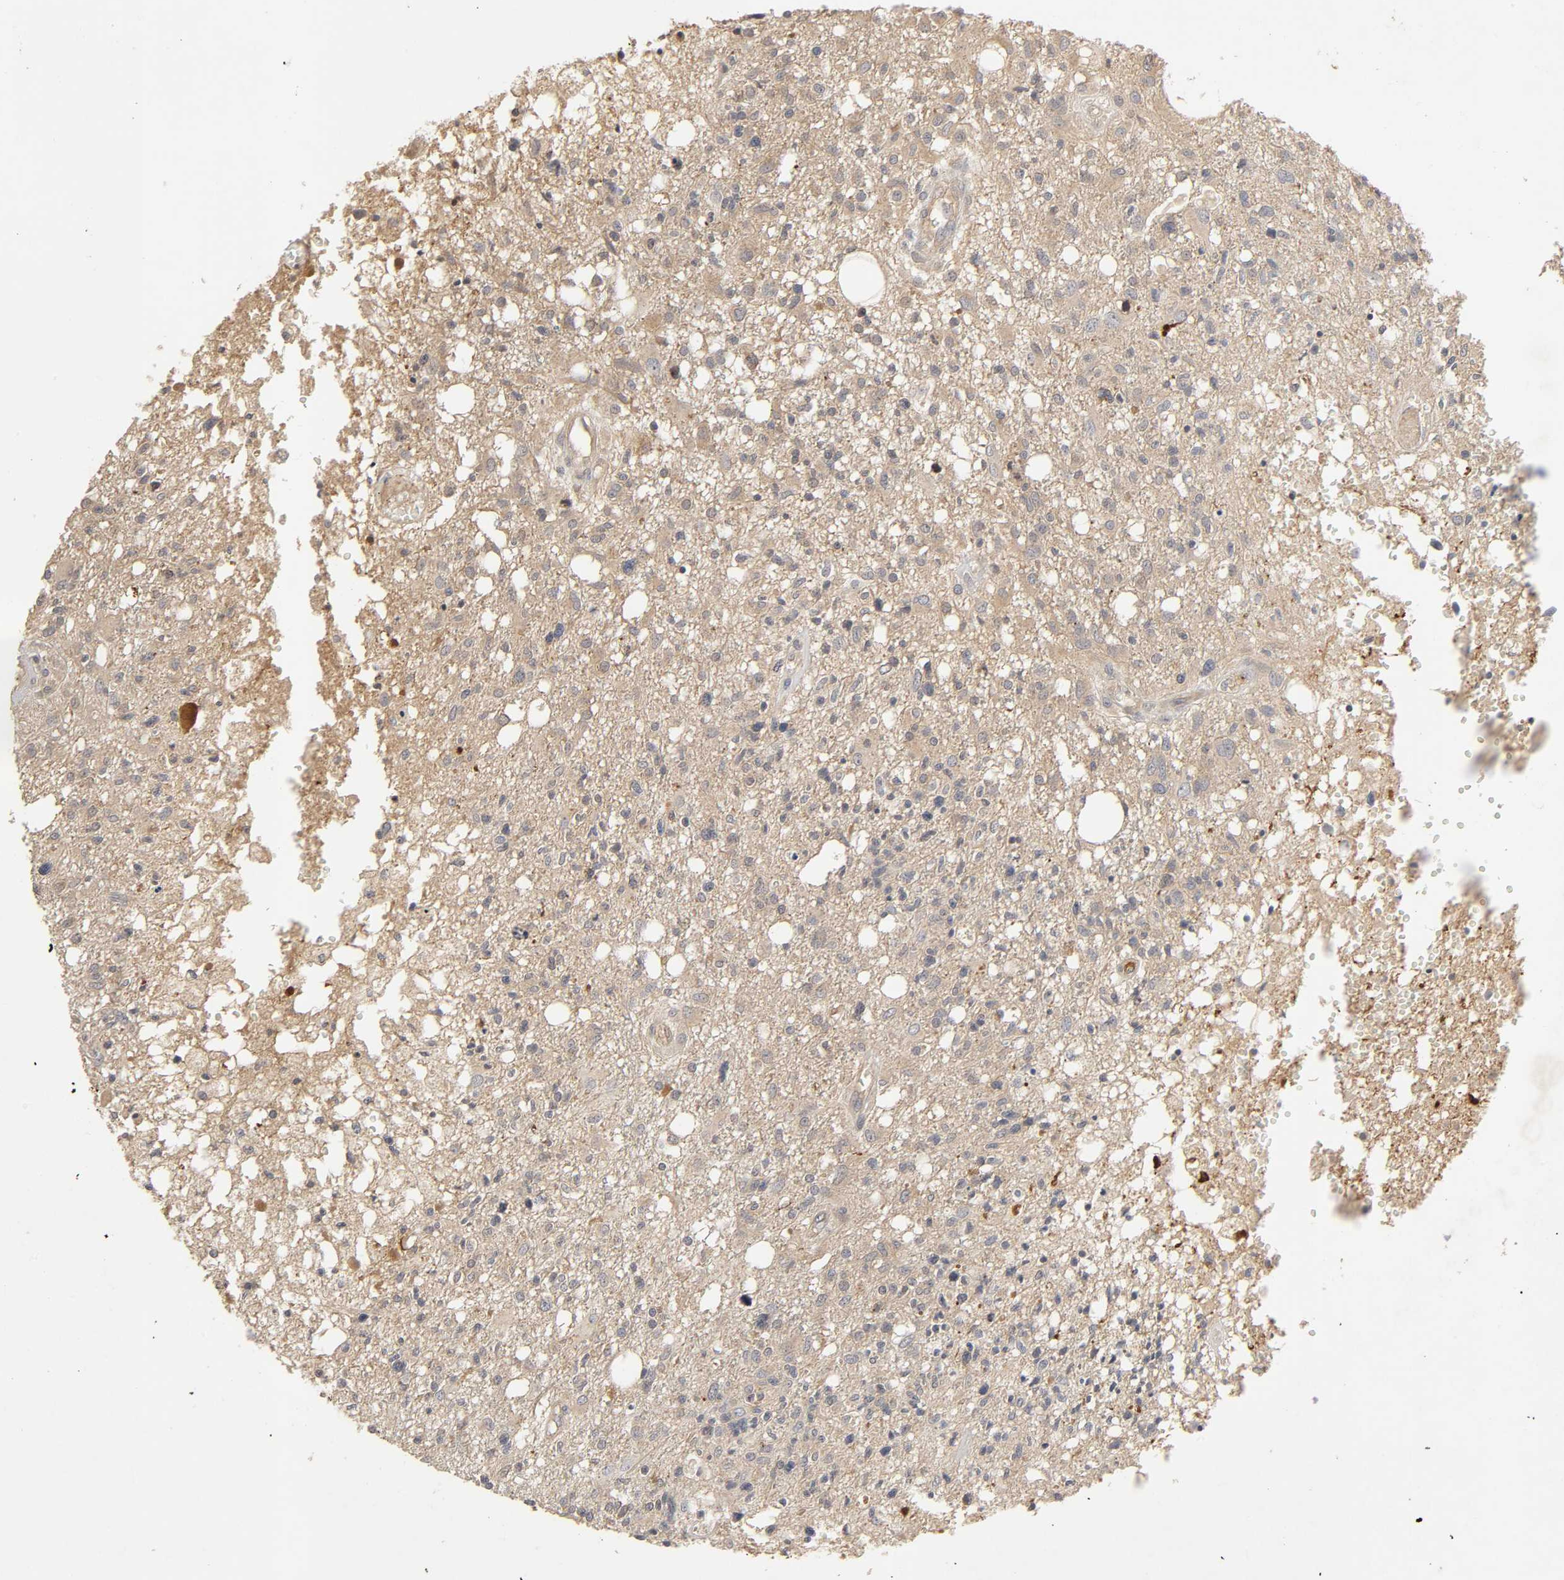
{"staining": {"intensity": "moderate", "quantity": ">75%", "location": "cytoplasmic/membranous"}, "tissue": "glioma", "cell_type": "Tumor cells", "image_type": "cancer", "snomed": [{"axis": "morphology", "description": "Glioma, malignant, High grade"}, {"axis": "topography", "description": "Cerebral cortex"}], "caption": "Immunohistochemical staining of human malignant glioma (high-grade) reveals medium levels of moderate cytoplasmic/membranous positivity in about >75% of tumor cells.", "gene": "CPB2", "patient": {"sex": "male", "age": 76}}